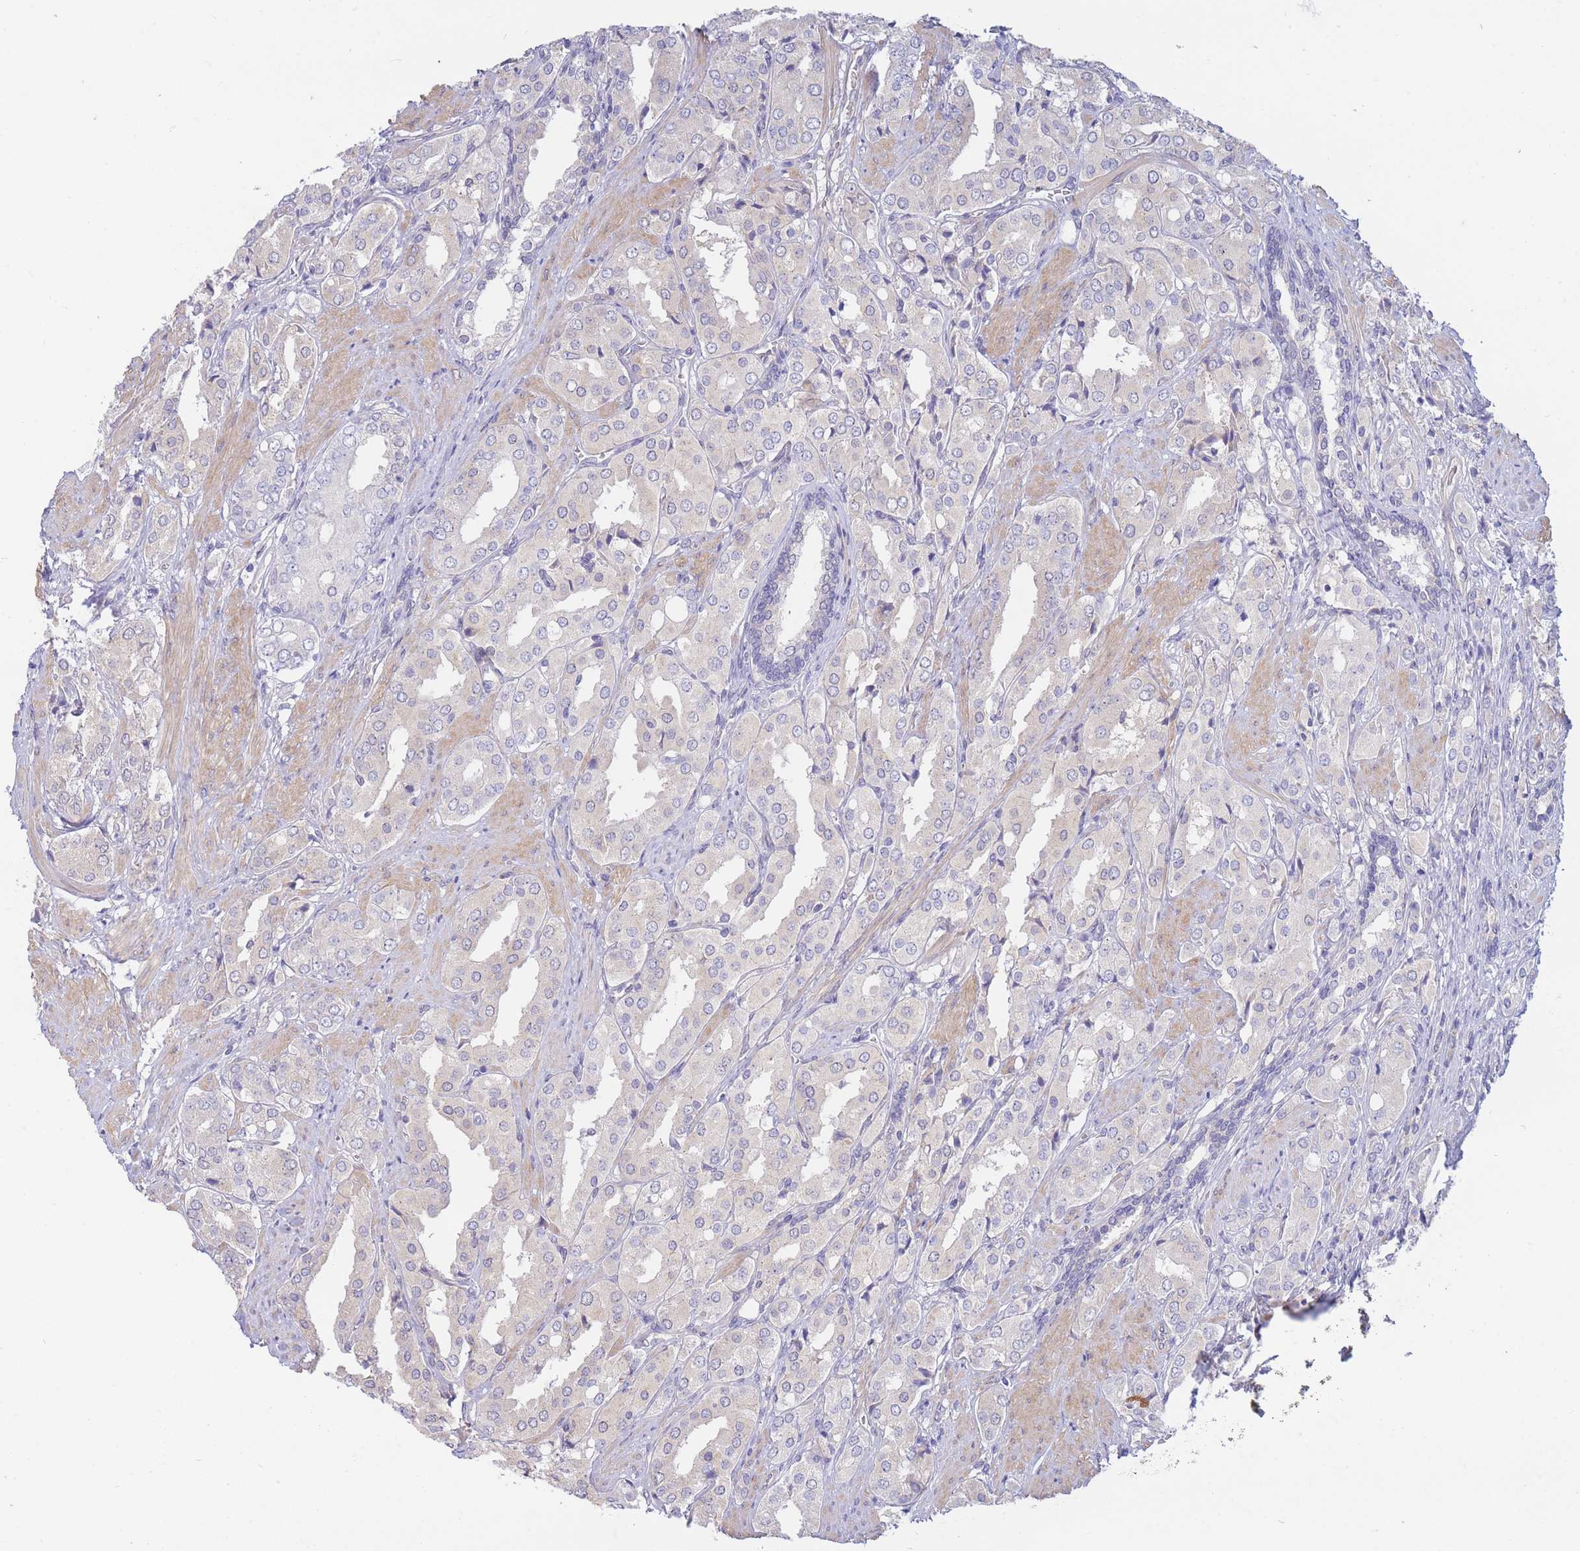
{"staining": {"intensity": "negative", "quantity": "none", "location": "none"}, "tissue": "prostate cancer", "cell_type": "Tumor cells", "image_type": "cancer", "snomed": [{"axis": "morphology", "description": "Adenocarcinoma, High grade"}, {"axis": "topography", "description": "Prostate"}], "caption": "Immunohistochemistry histopathology image of neoplastic tissue: prostate cancer stained with DAB (3,3'-diaminobenzidine) displays no significant protein staining in tumor cells.", "gene": "SUGT1", "patient": {"sex": "male", "age": 71}}